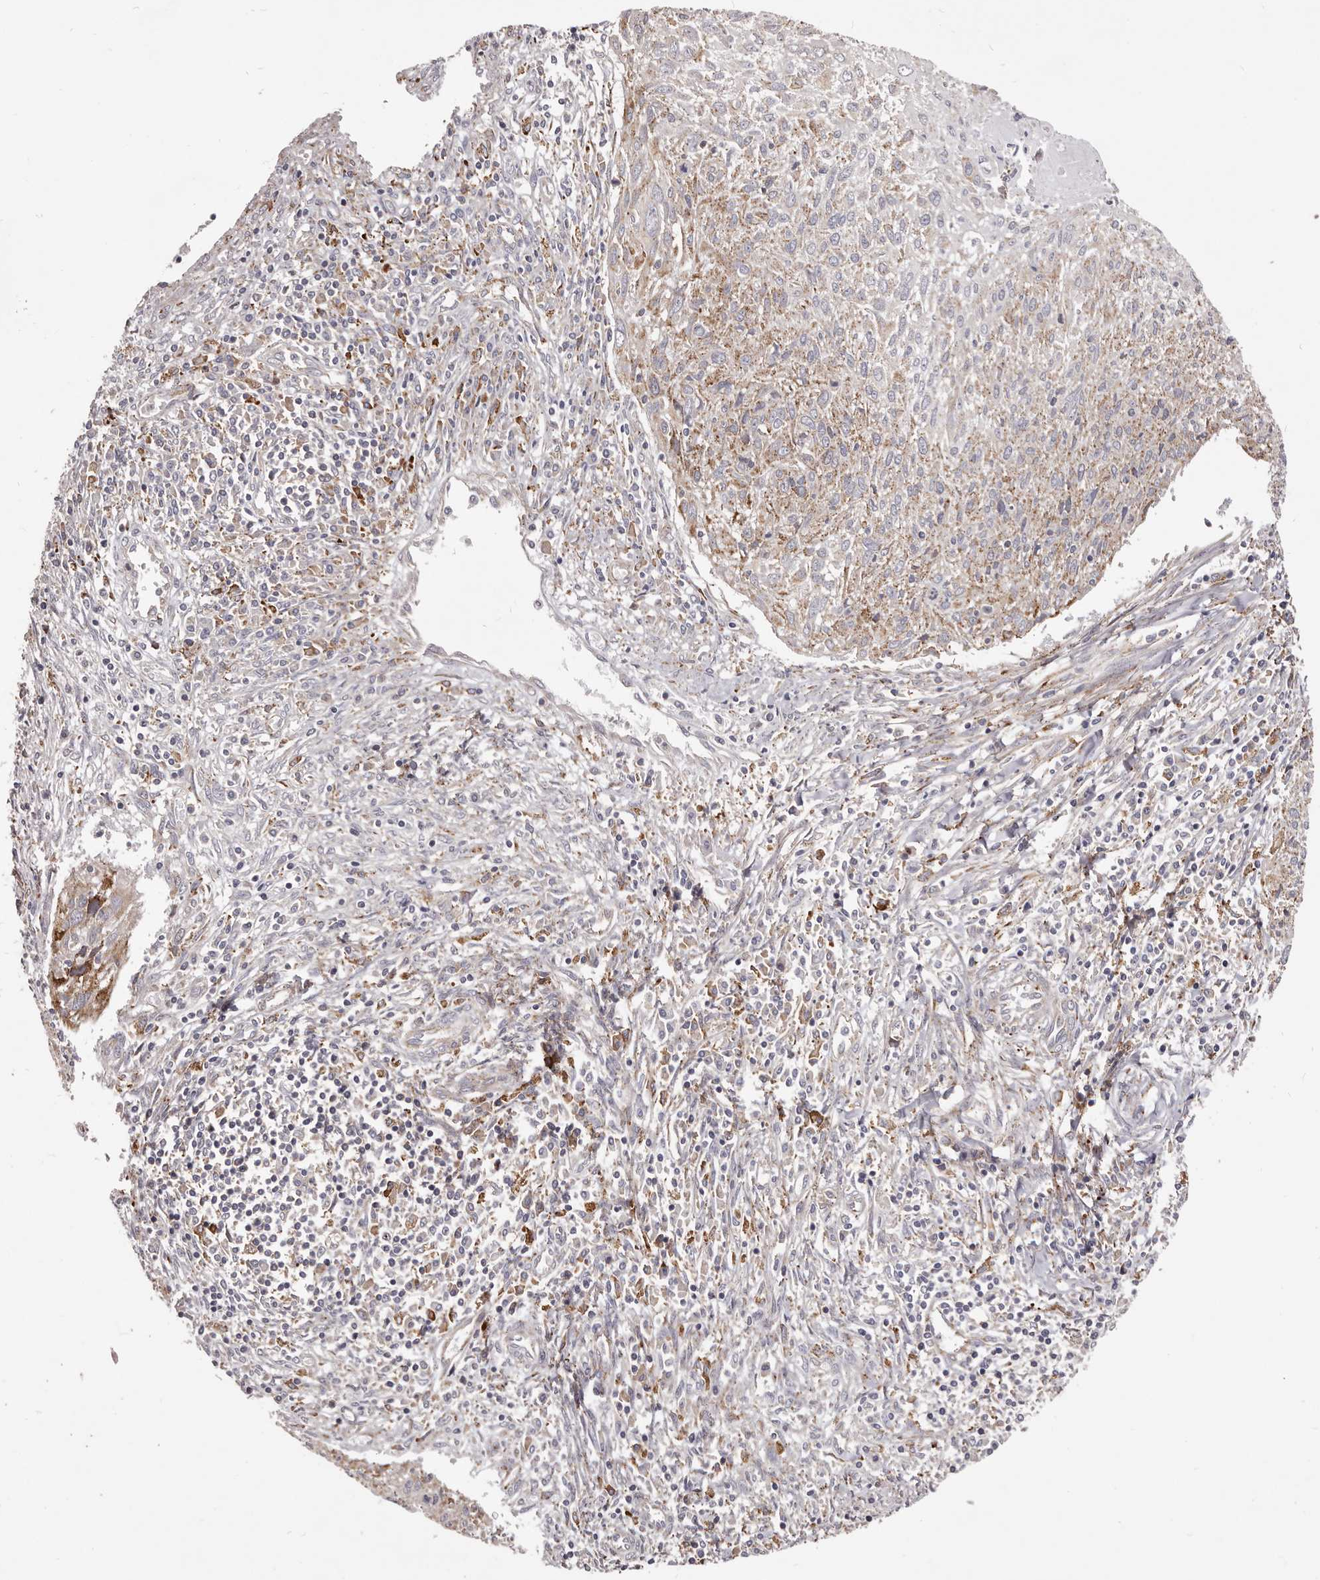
{"staining": {"intensity": "moderate", "quantity": "<25%", "location": "cytoplasmic/membranous"}, "tissue": "cervical cancer", "cell_type": "Tumor cells", "image_type": "cancer", "snomed": [{"axis": "morphology", "description": "Squamous cell carcinoma, NOS"}, {"axis": "topography", "description": "Cervix"}], "caption": "The immunohistochemical stain shows moderate cytoplasmic/membranous staining in tumor cells of cervical squamous cell carcinoma tissue.", "gene": "ALPK1", "patient": {"sex": "female", "age": 51}}